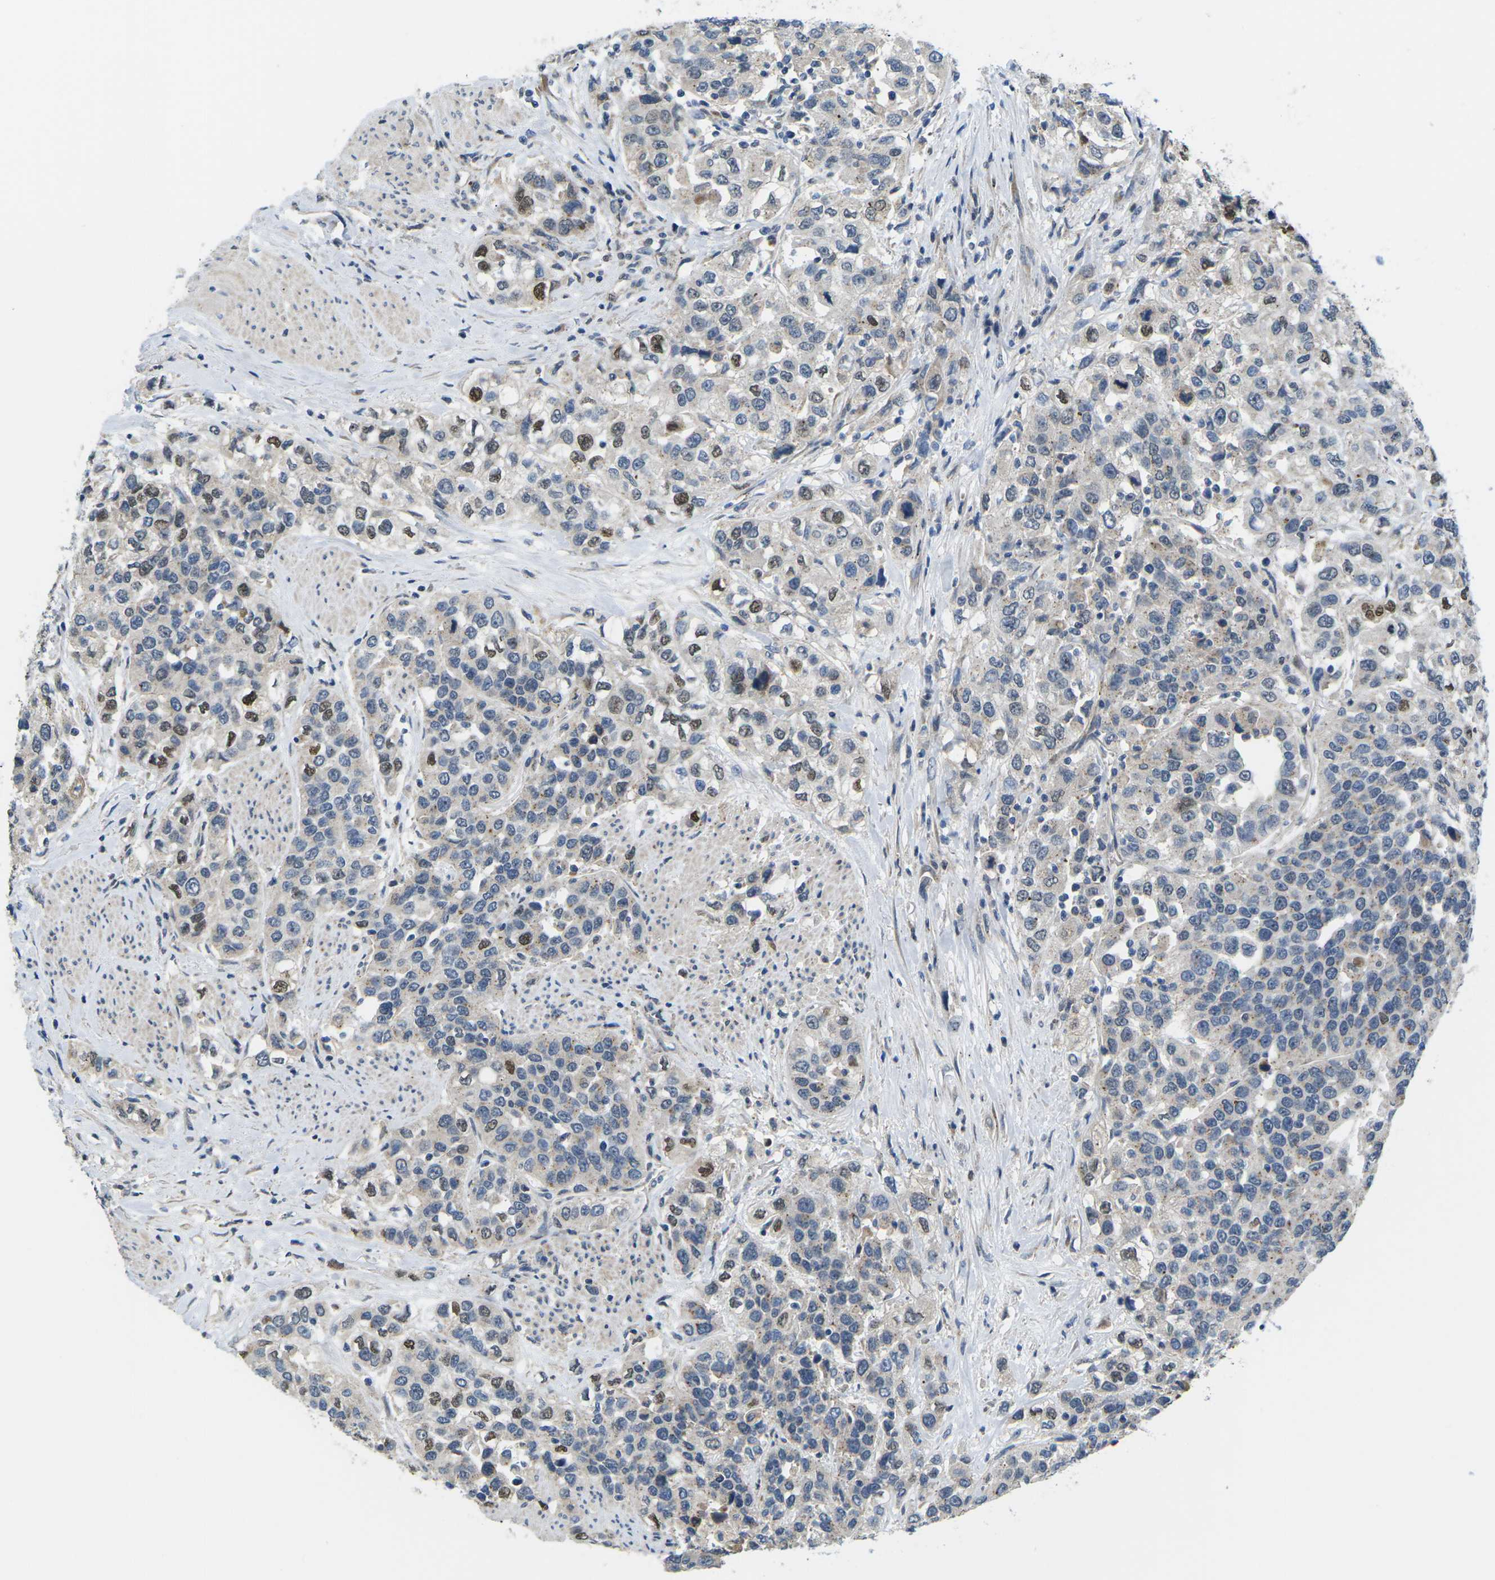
{"staining": {"intensity": "moderate", "quantity": "<25%", "location": "nuclear"}, "tissue": "urothelial cancer", "cell_type": "Tumor cells", "image_type": "cancer", "snomed": [{"axis": "morphology", "description": "Urothelial carcinoma, High grade"}, {"axis": "topography", "description": "Urinary bladder"}], "caption": "There is low levels of moderate nuclear staining in tumor cells of urothelial carcinoma (high-grade), as demonstrated by immunohistochemical staining (brown color).", "gene": "ERBB4", "patient": {"sex": "female", "age": 80}}